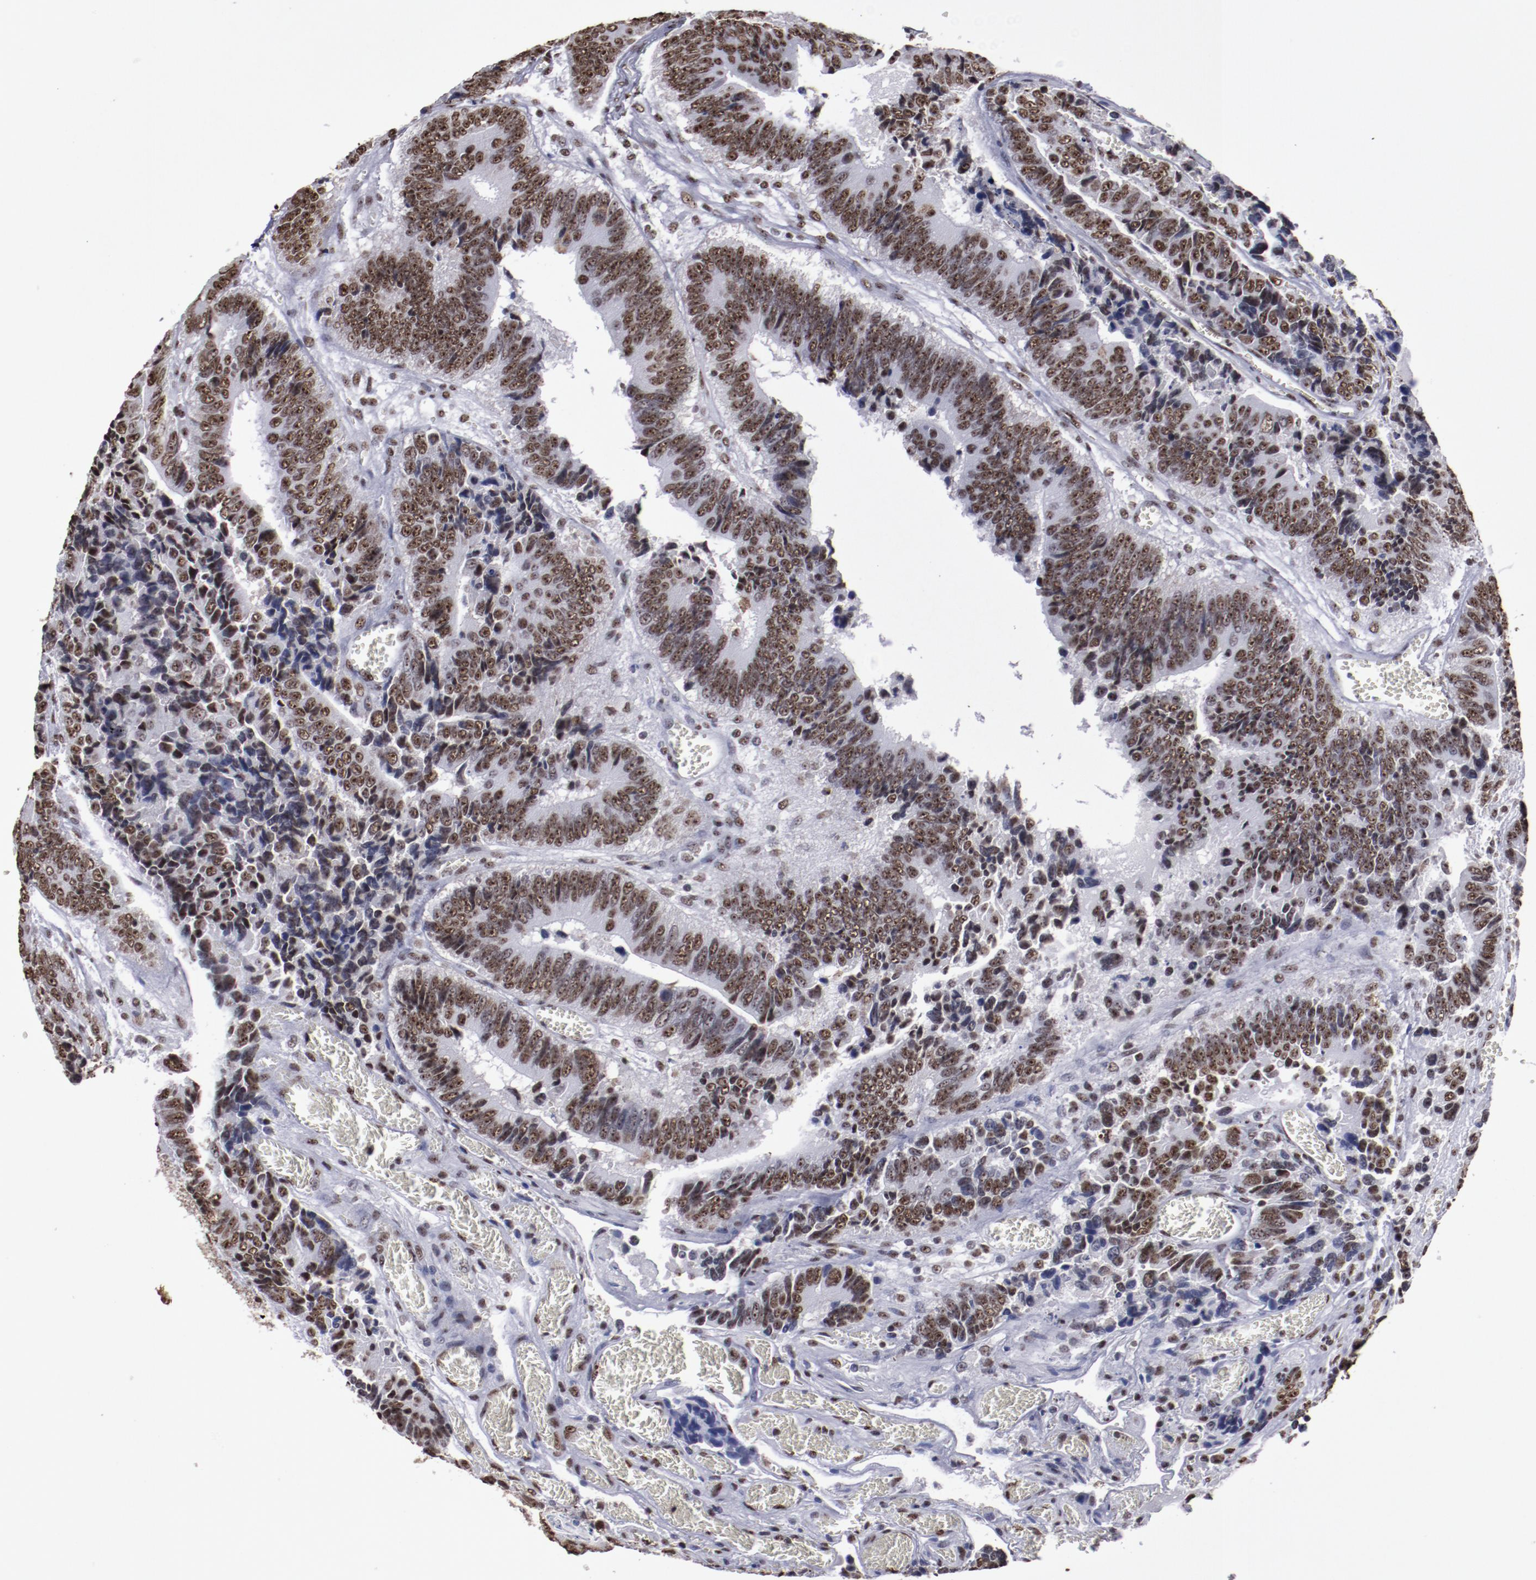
{"staining": {"intensity": "strong", "quantity": ">75%", "location": "nuclear"}, "tissue": "colorectal cancer", "cell_type": "Tumor cells", "image_type": "cancer", "snomed": [{"axis": "morphology", "description": "Adenocarcinoma, NOS"}, {"axis": "topography", "description": "Colon"}], "caption": "Immunohistochemical staining of colorectal cancer demonstrates strong nuclear protein positivity in approximately >75% of tumor cells.", "gene": "HNRNPA2B1", "patient": {"sex": "male", "age": 72}}